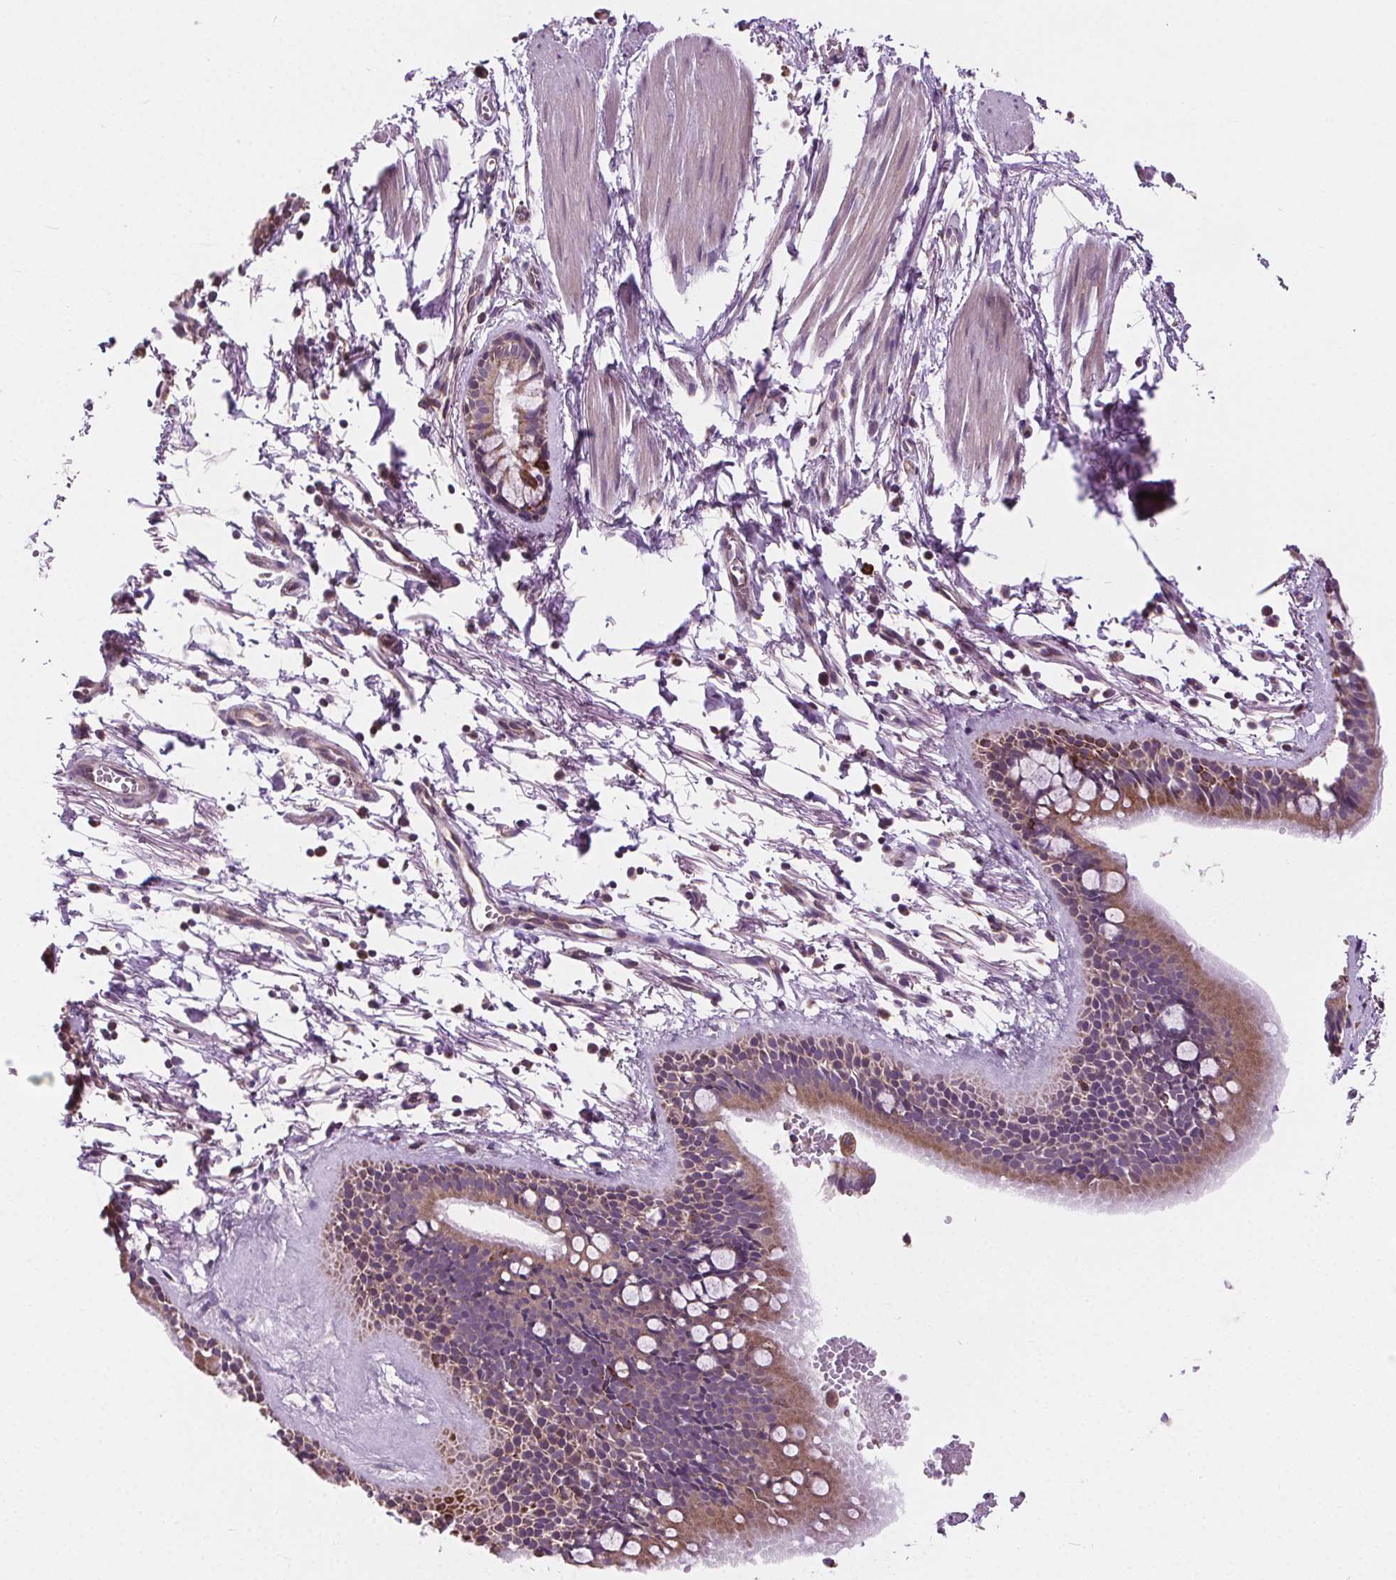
{"staining": {"intensity": "moderate", "quantity": "25%-75%", "location": "cytoplasmic/membranous"}, "tissue": "bronchus", "cell_type": "Respiratory epithelial cells", "image_type": "normal", "snomed": [{"axis": "morphology", "description": "Normal tissue, NOS"}, {"axis": "topography", "description": "Bronchus"}], "caption": "Immunohistochemistry (IHC) (DAB) staining of benign bronchus reveals moderate cytoplasmic/membranous protein expression in about 25%-75% of respiratory epithelial cells.", "gene": "GOLT1B", "patient": {"sex": "female", "age": 59}}